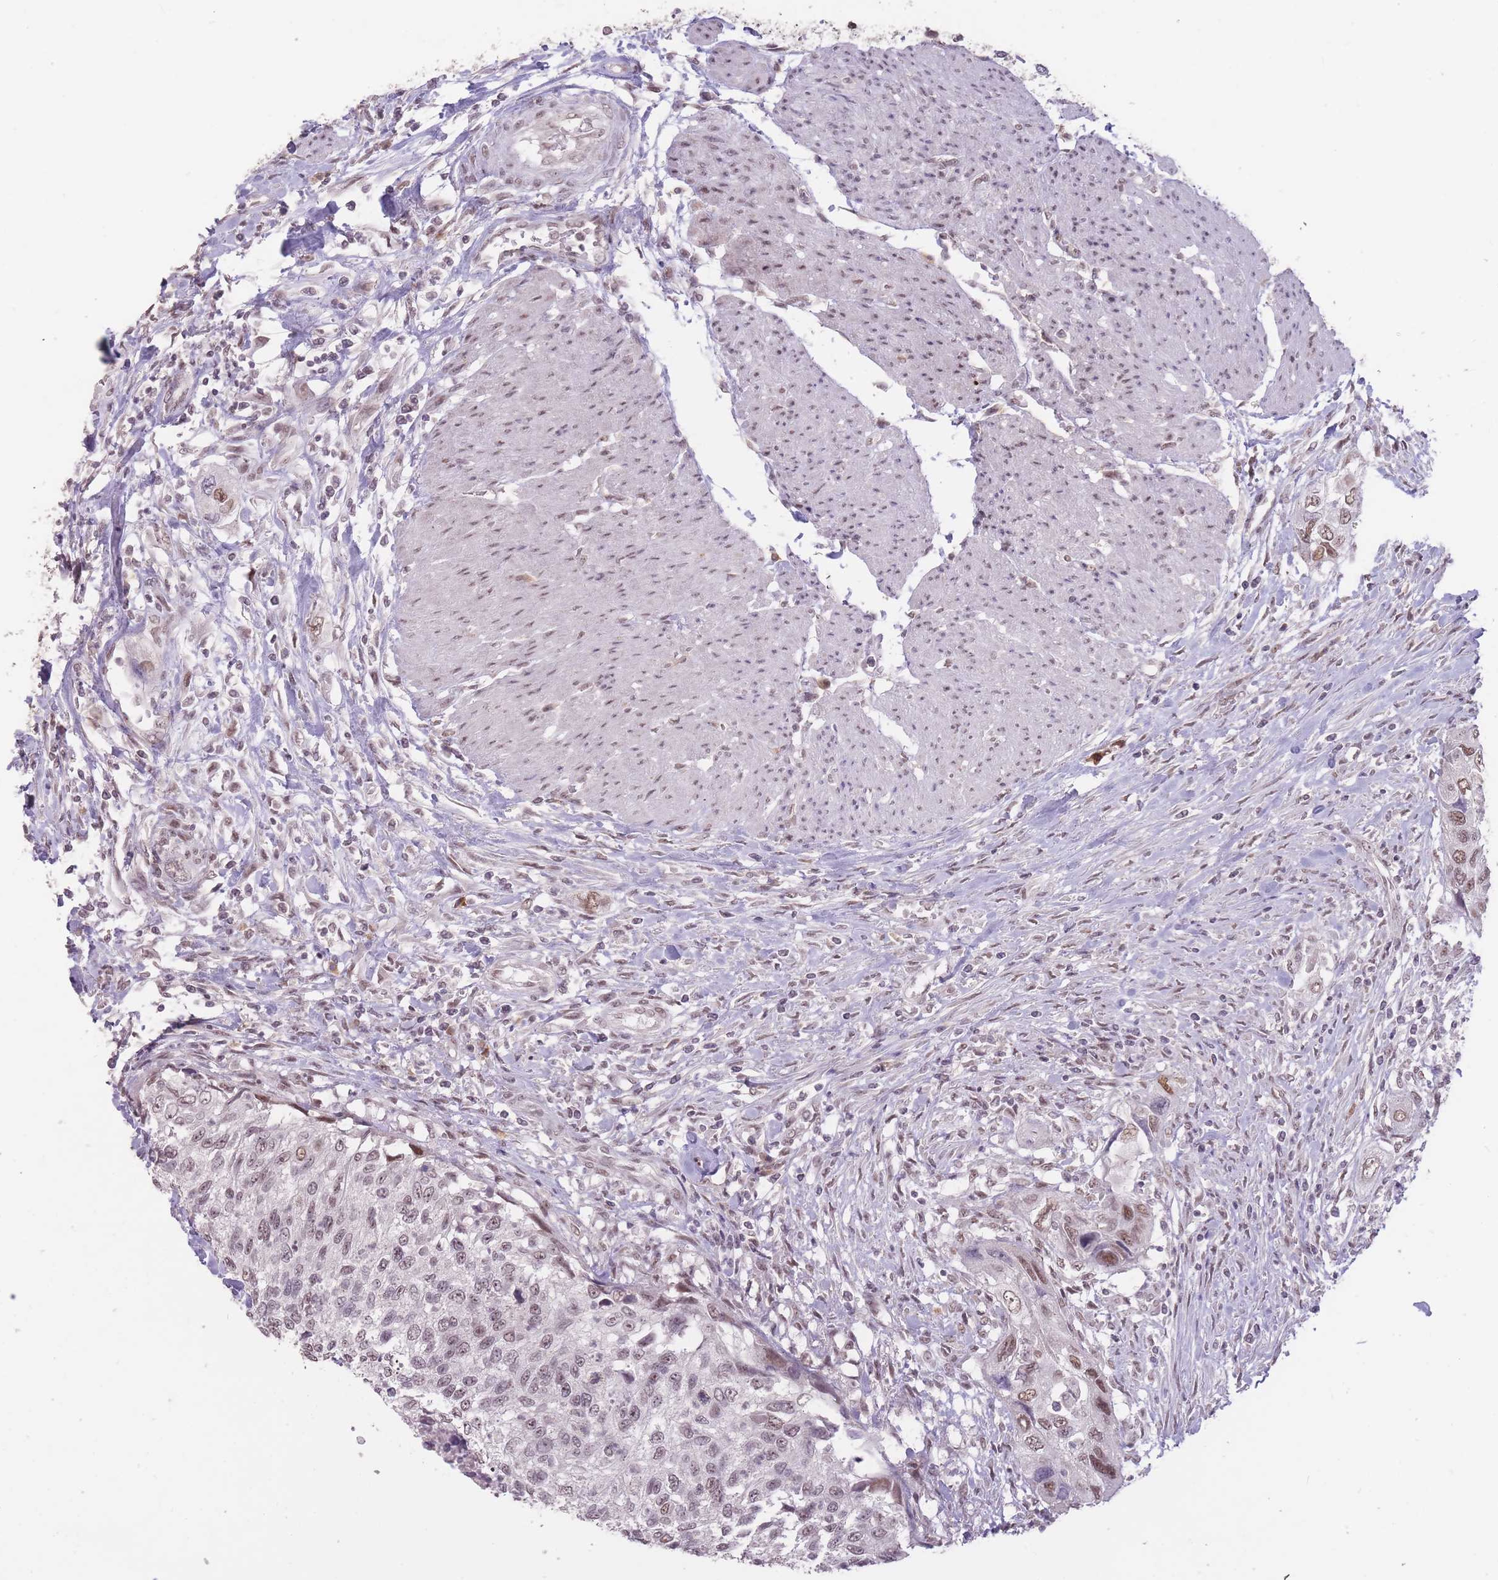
{"staining": {"intensity": "moderate", "quantity": ">75%", "location": "nuclear"}, "tissue": "urothelial cancer", "cell_type": "Tumor cells", "image_type": "cancer", "snomed": [{"axis": "morphology", "description": "Urothelial carcinoma, High grade"}, {"axis": "topography", "description": "Urinary bladder"}], "caption": "A photomicrograph showing moderate nuclear staining in approximately >75% of tumor cells in high-grade urothelial carcinoma, as visualized by brown immunohistochemical staining.", "gene": "HNRNPUL1", "patient": {"sex": "female", "age": 60}}